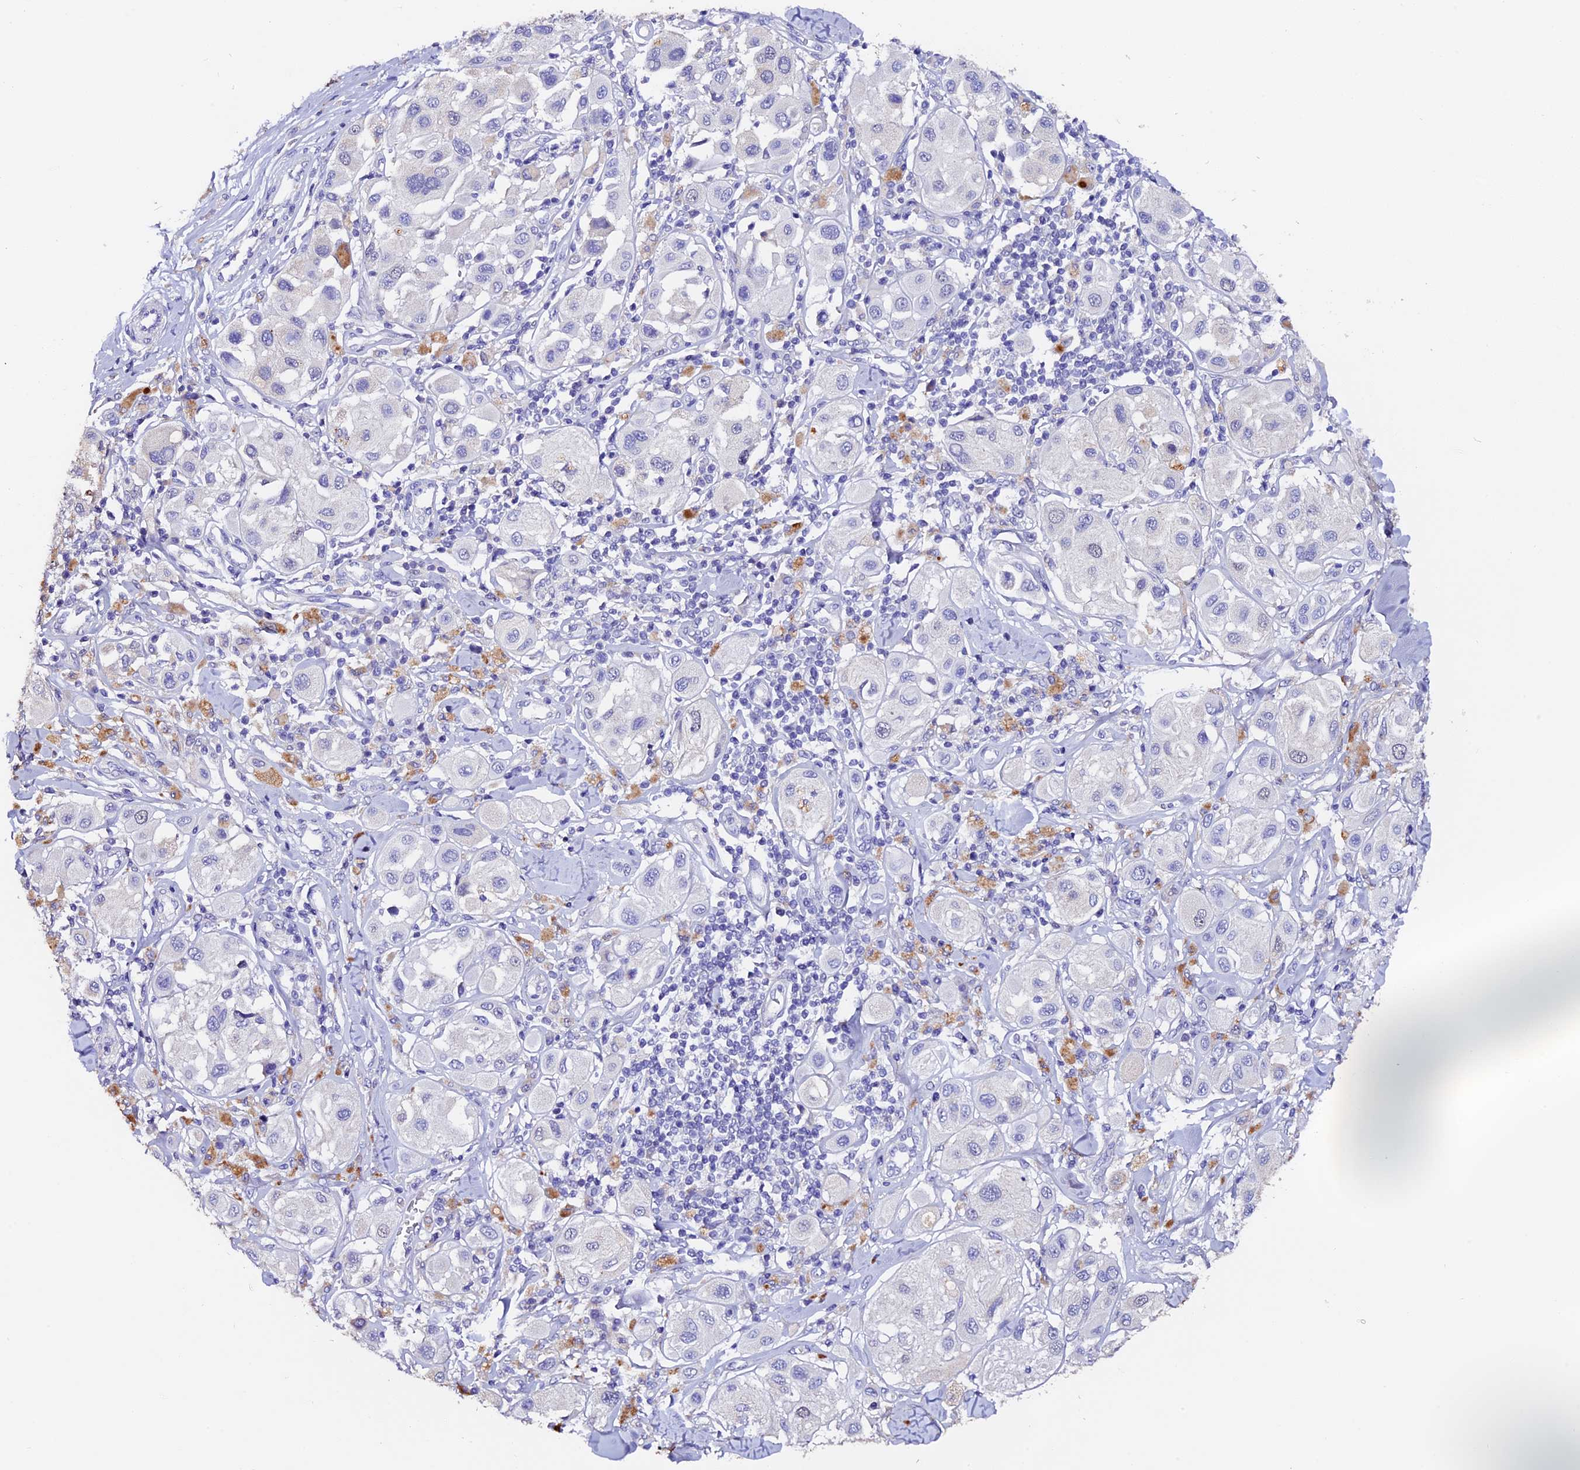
{"staining": {"intensity": "negative", "quantity": "none", "location": "none"}, "tissue": "melanoma", "cell_type": "Tumor cells", "image_type": "cancer", "snomed": [{"axis": "morphology", "description": "Malignant melanoma, Metastatic site"}, {"axis": "topography", "description": "Skin"}], "caption": "IHC of human melanoma reveals no positivity in tumor cells.", "gene": "FBXW9", "patient": {"sex": "male", "age": 41}}